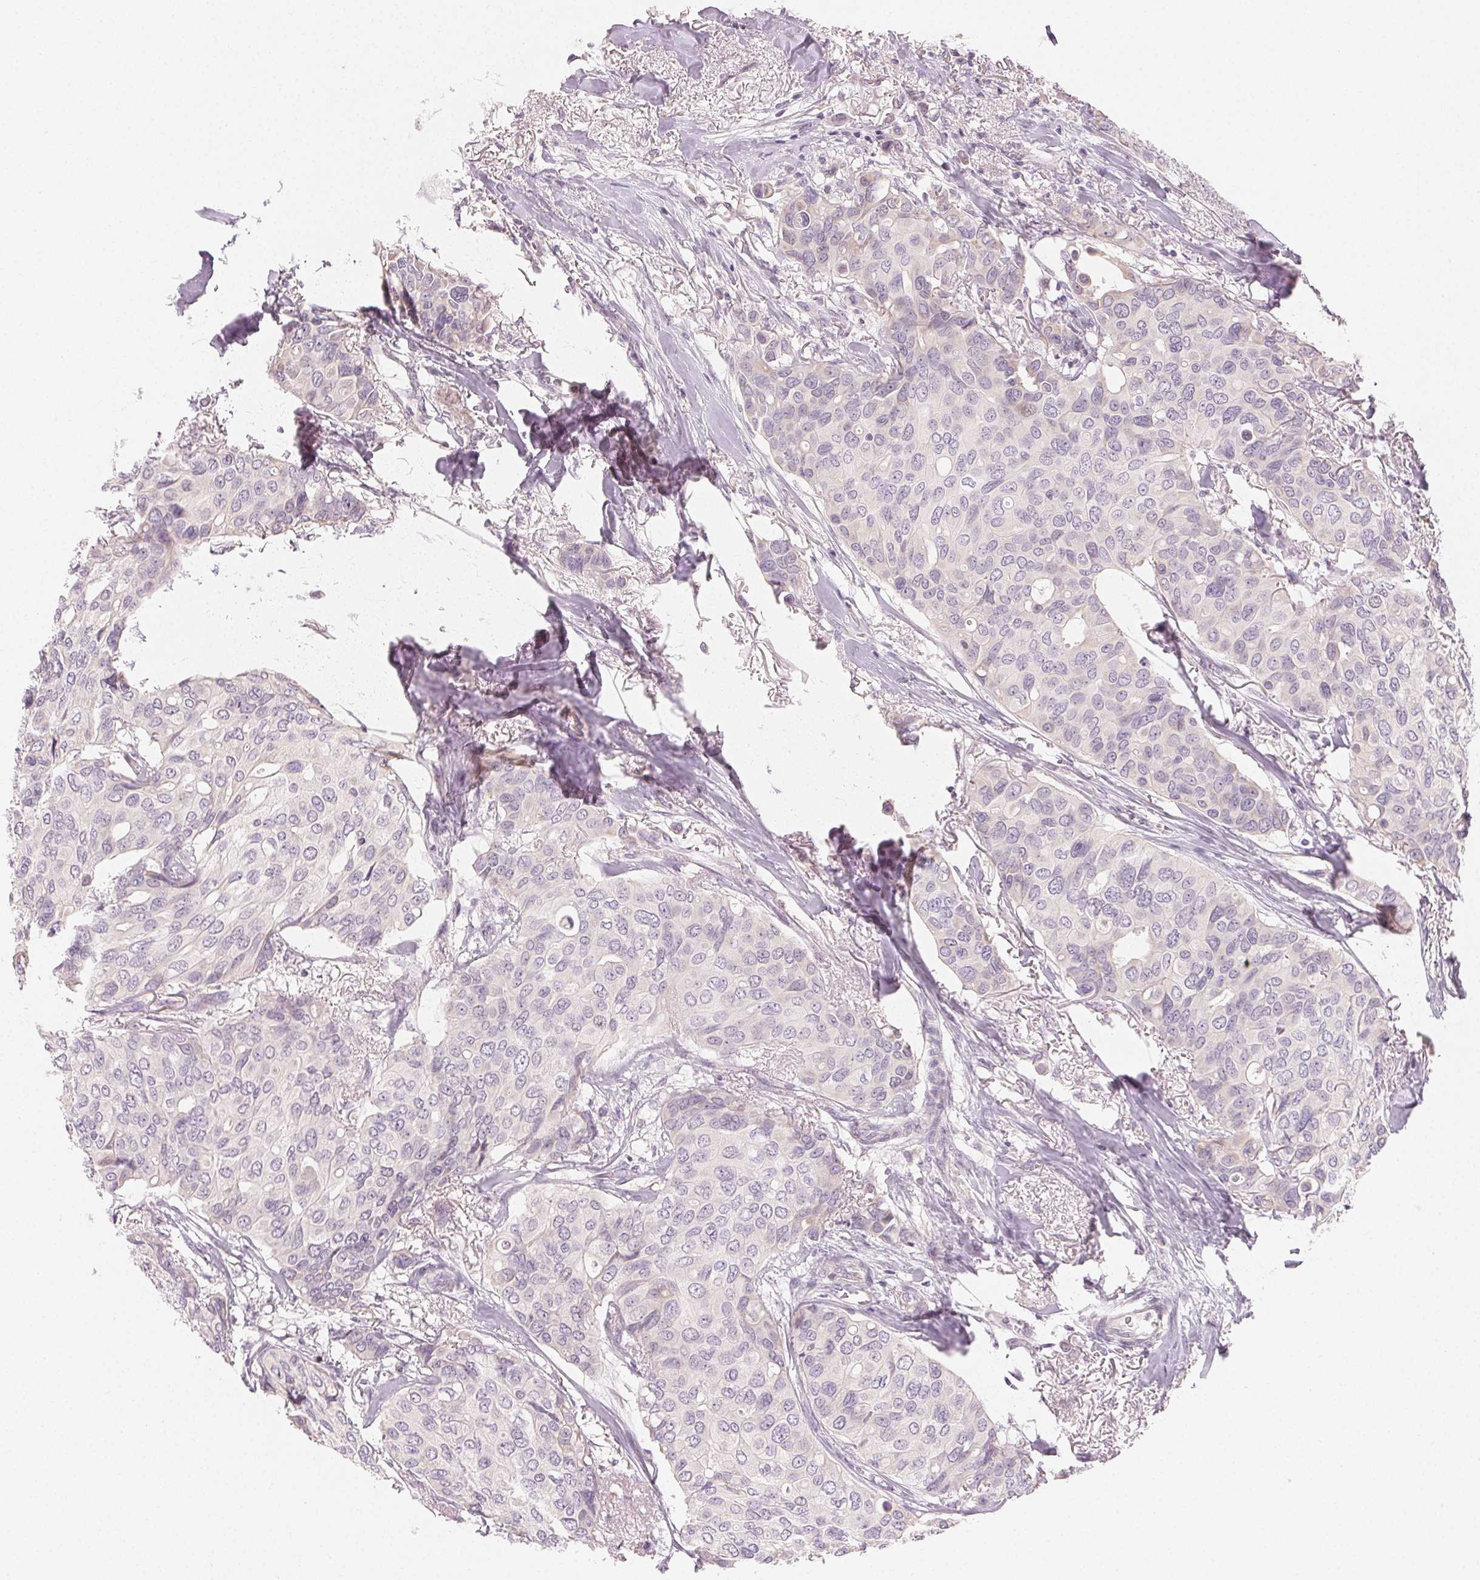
{"staining": {"intensity": "negative", "quantity": "none", "location": "none"}, "tissue": "breast cancer", "cell_type": "Tumor cells", "image_type": "cancer", "snomed": [{"axis": "morphology", "description": "Duct carcinoma"}, {"axis": "topography", "description": "Breast"}], "caption": "There is no significant positivity in tumor cells of infiltrating ductal carcinoma (breast). The staining is performed using DAB brown chromogen with nuclei counter-stained in using hematoxylin.", "gene": "MYBL1", "patient": {"sex": "female", "age": 54}}